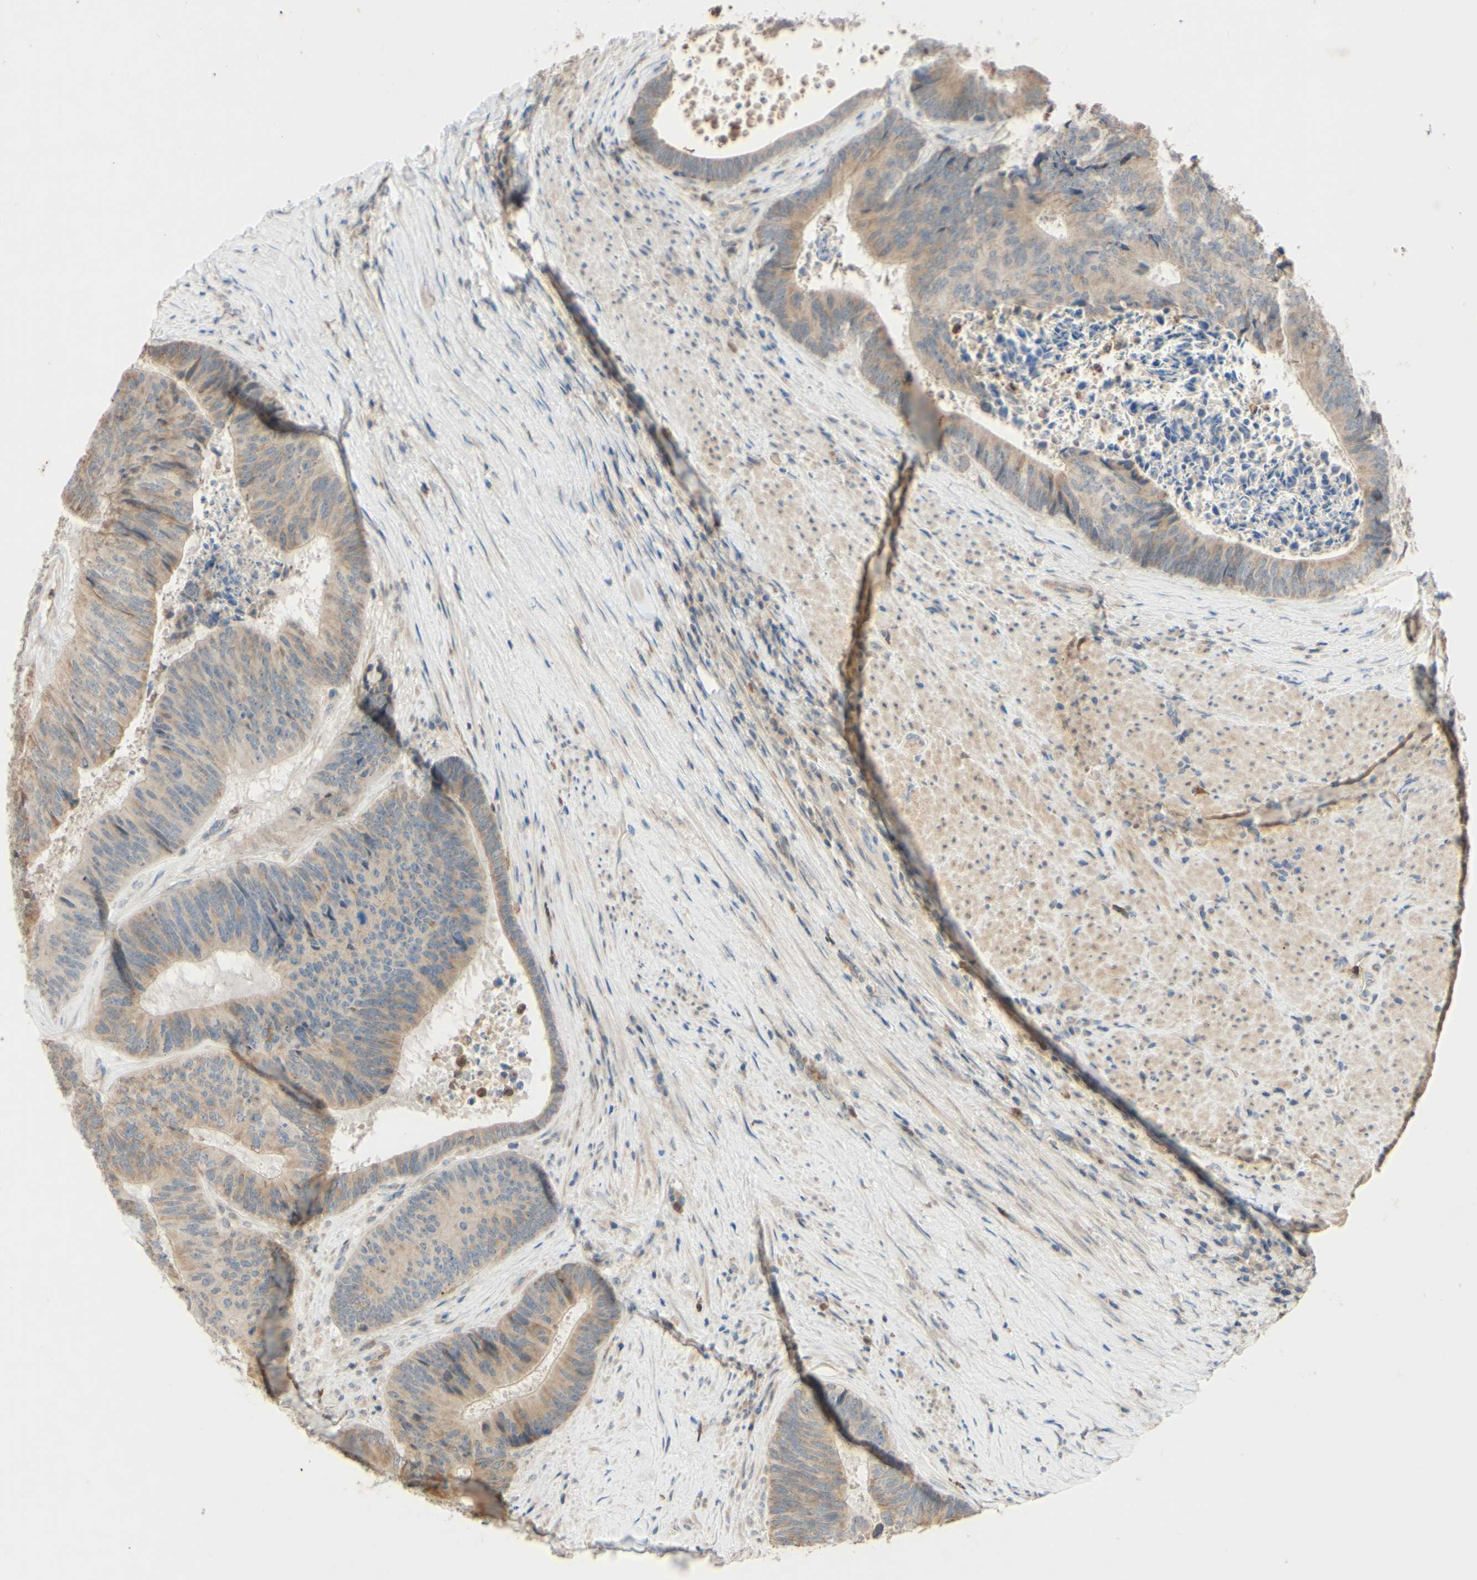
{"staining": {"intensity": "moderate", "quantity": ">75%", "location": "cytoplasmic/membranous"}, "tissue": "colorectal cancer", "cell_type": "Tumor cells", "image_type": "cancer", "snomed": [{"axis": "morphology", "description": "Adenocarcinoma, NOS"}, {"axis": "topography", "description": "Rectum"}], "caption": "Protein staining by IHC shows moderate cytoplasmic/membranous positivity in approximately >75% of tumor cells in colorectal cancer. (IHC, brightfield microscopy, high magnification).", "gene": "GATA1", "patient": {"sex": "male", "age": 72}}